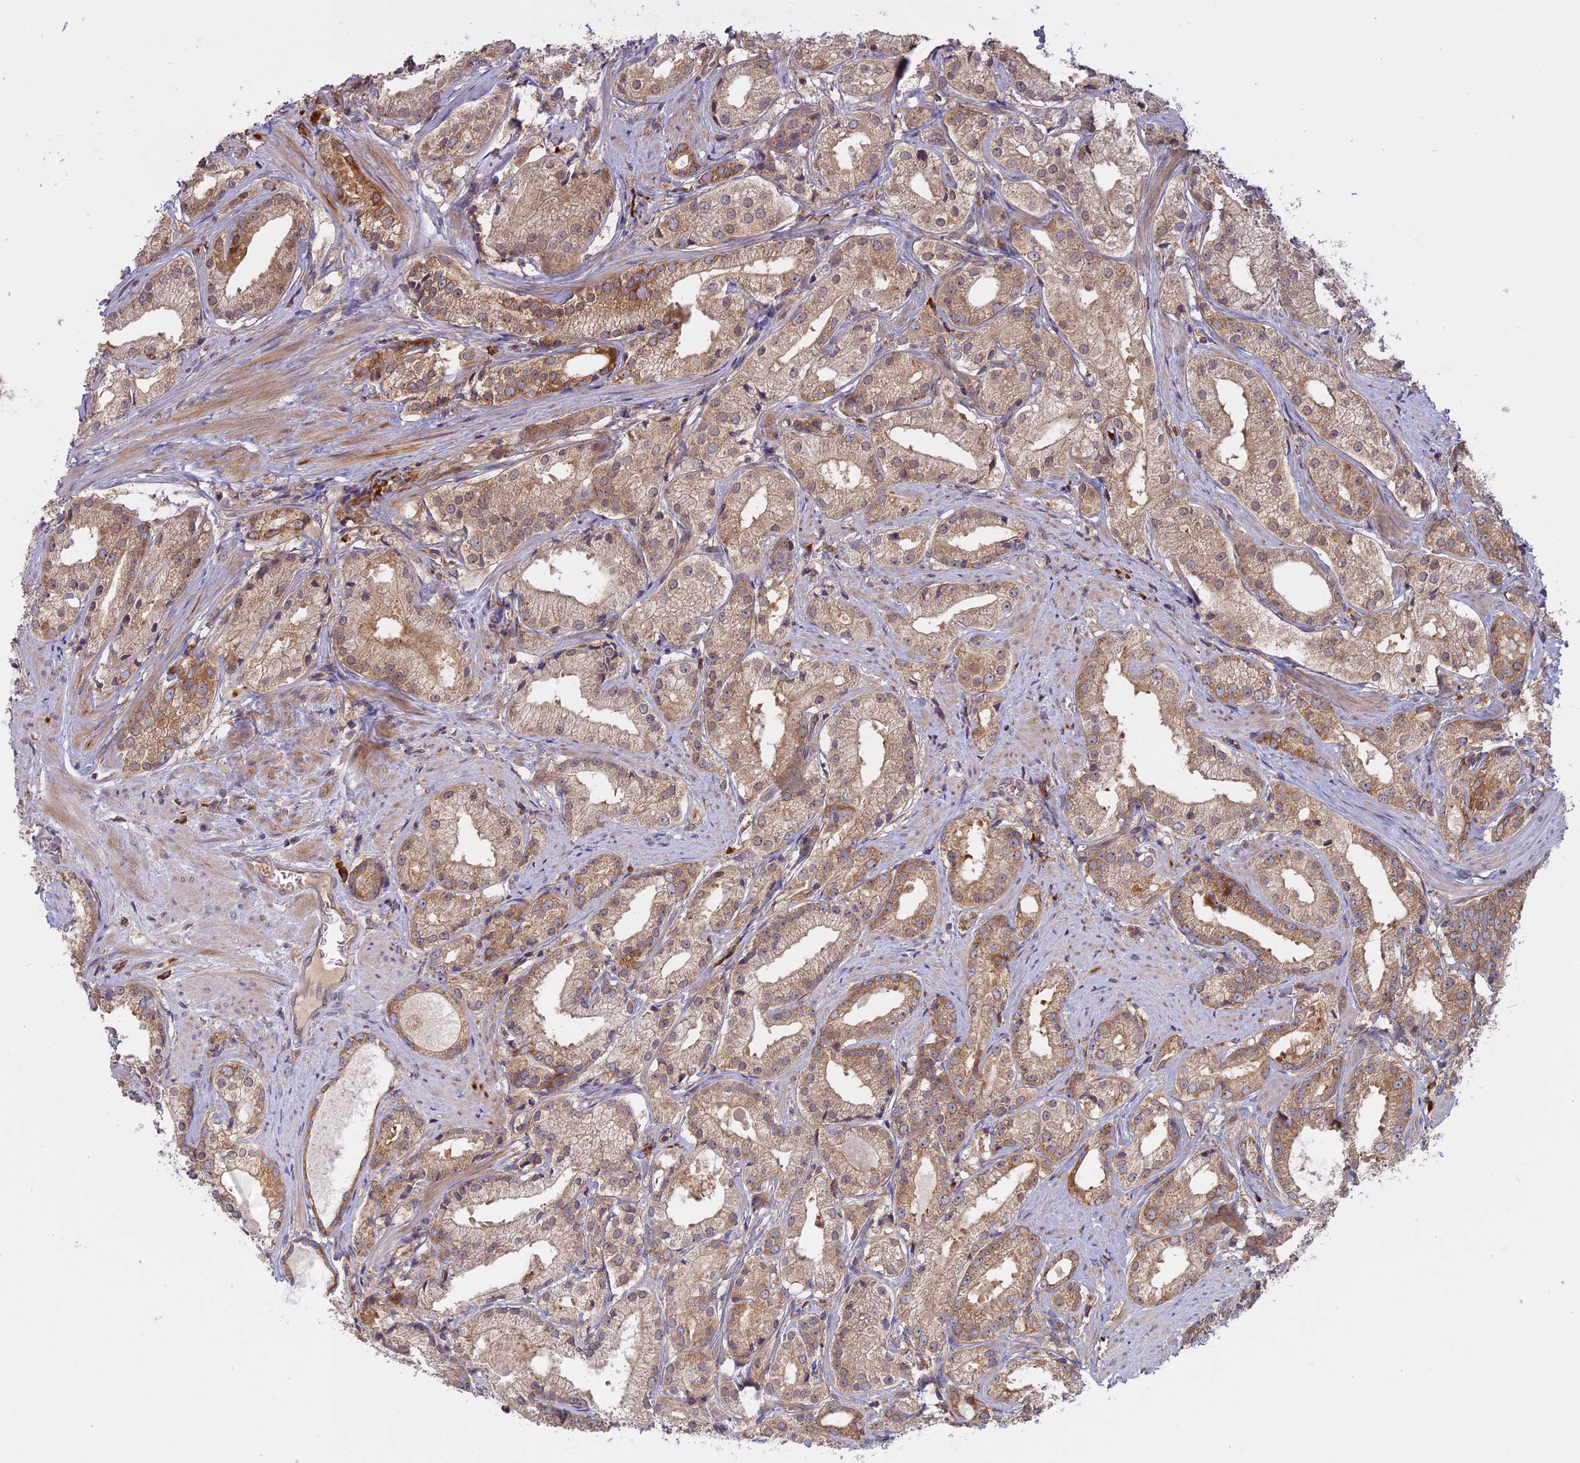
{"staining": {"intensity": "moderate", "quantity": ">75%", "location": "cytoplasmic/membranous"}, "tissue": "prostate cancer", "cell_type": "Tumor cells", "image_type": "cancer", "snomed": [{"axis": "morphology", "description": "Adenocarcinoma, Low grade"}, {"axis": "topography", "description": "Prostate"}], "caption": "Prostate adenocarcinoma (low-grade) stained for a protein (brown) exhibits moderate cytoplasmic/membranous positive staining in about >75% of tumor cells.", "gene": "TMEM208", "patient": {"sex": "male", "age": 57}}